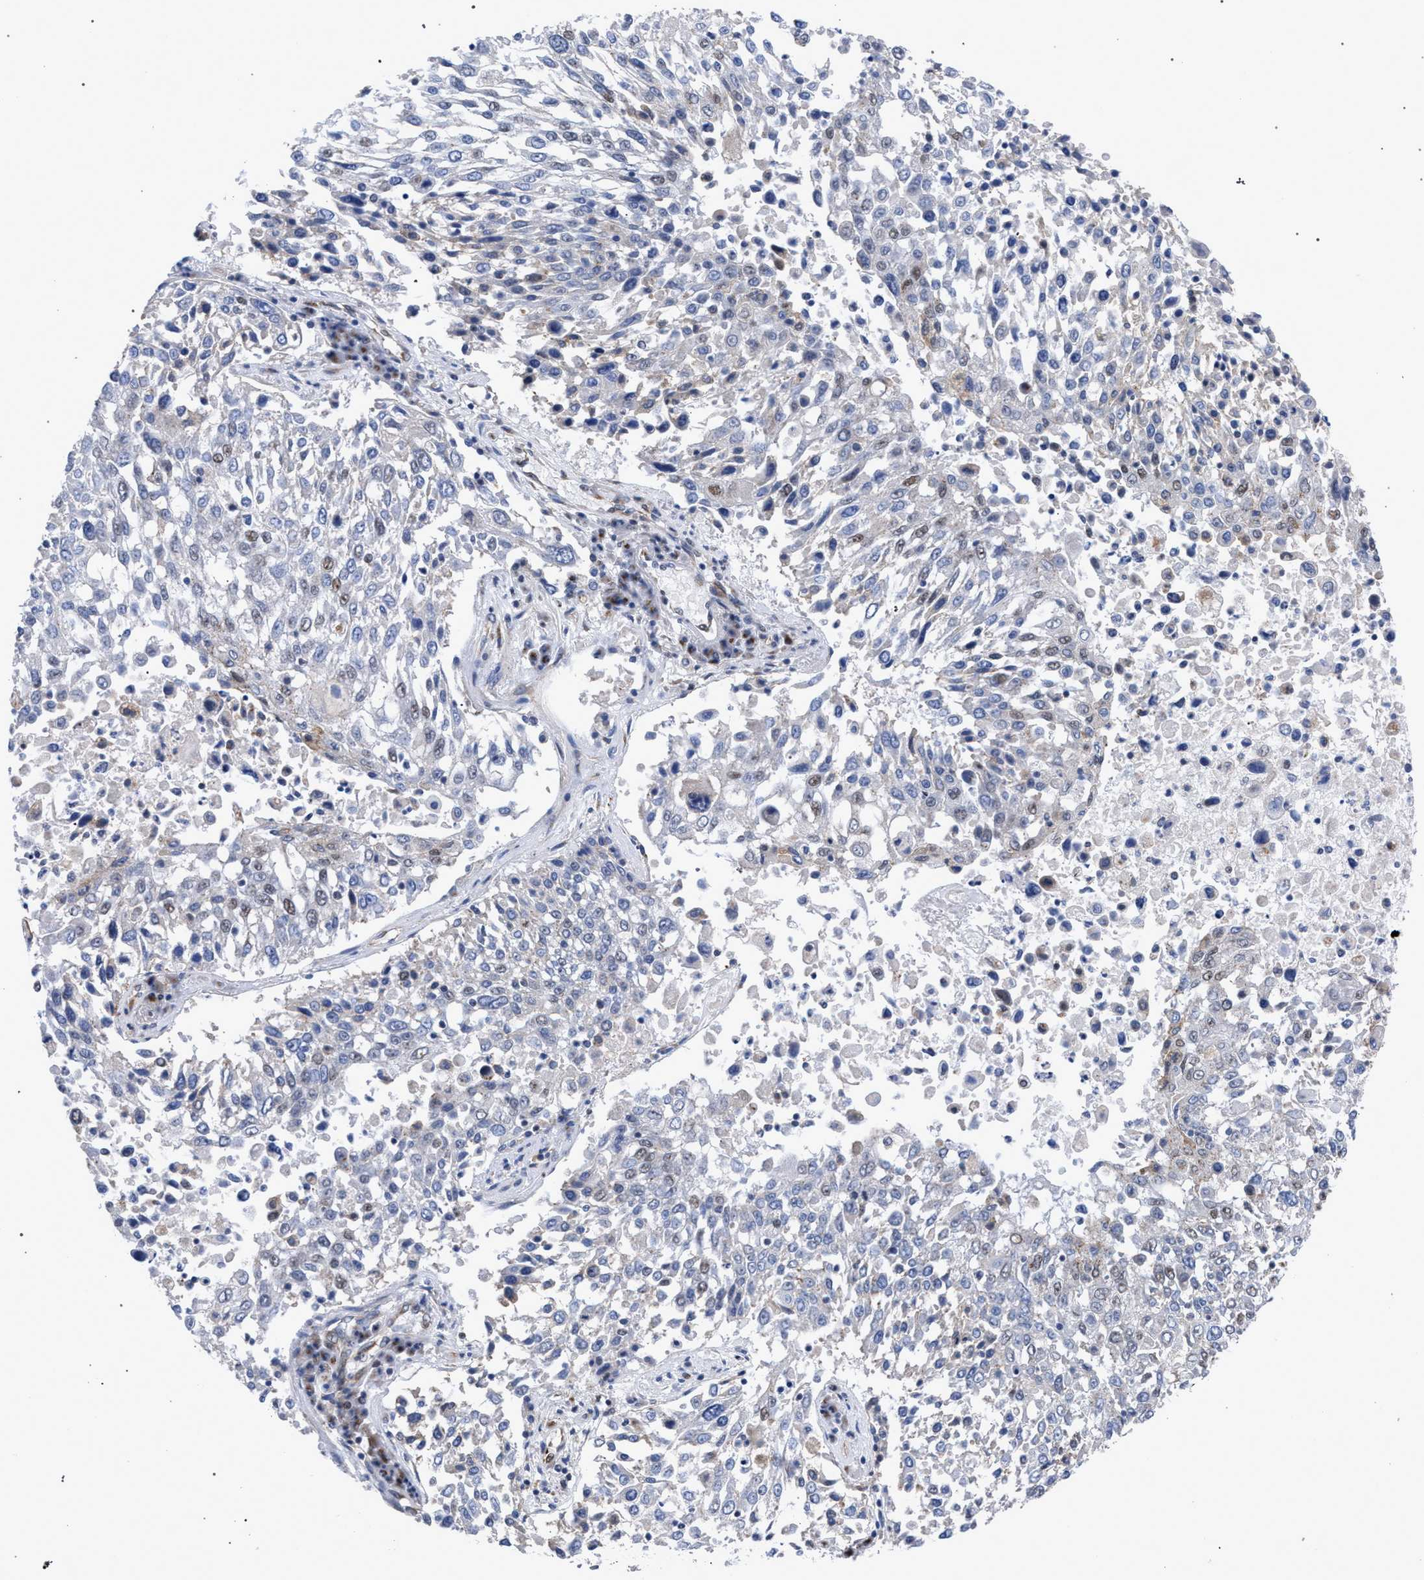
{"staining": {"intensity": "negative", "quantity": "none", "location": "none"}, "tissue": "lung cancer", "cell_type": "Tumor cells", "image_type": "cancer", "snomed": [{"axis": "morphology", "description": "Squamous cell carcinoma, NOS"}, {"axis": "topography", "description": "Lung"}], "caption": "Immunohistochemistry (IHC) histopathology image of neoplastic tissue: squamous cell carcinoma (lung) stained with DAB reveals no significant protein expression in tumor cells.", "gene": "GOLGA2", "patient": {"sex": "male", "age": 65}}